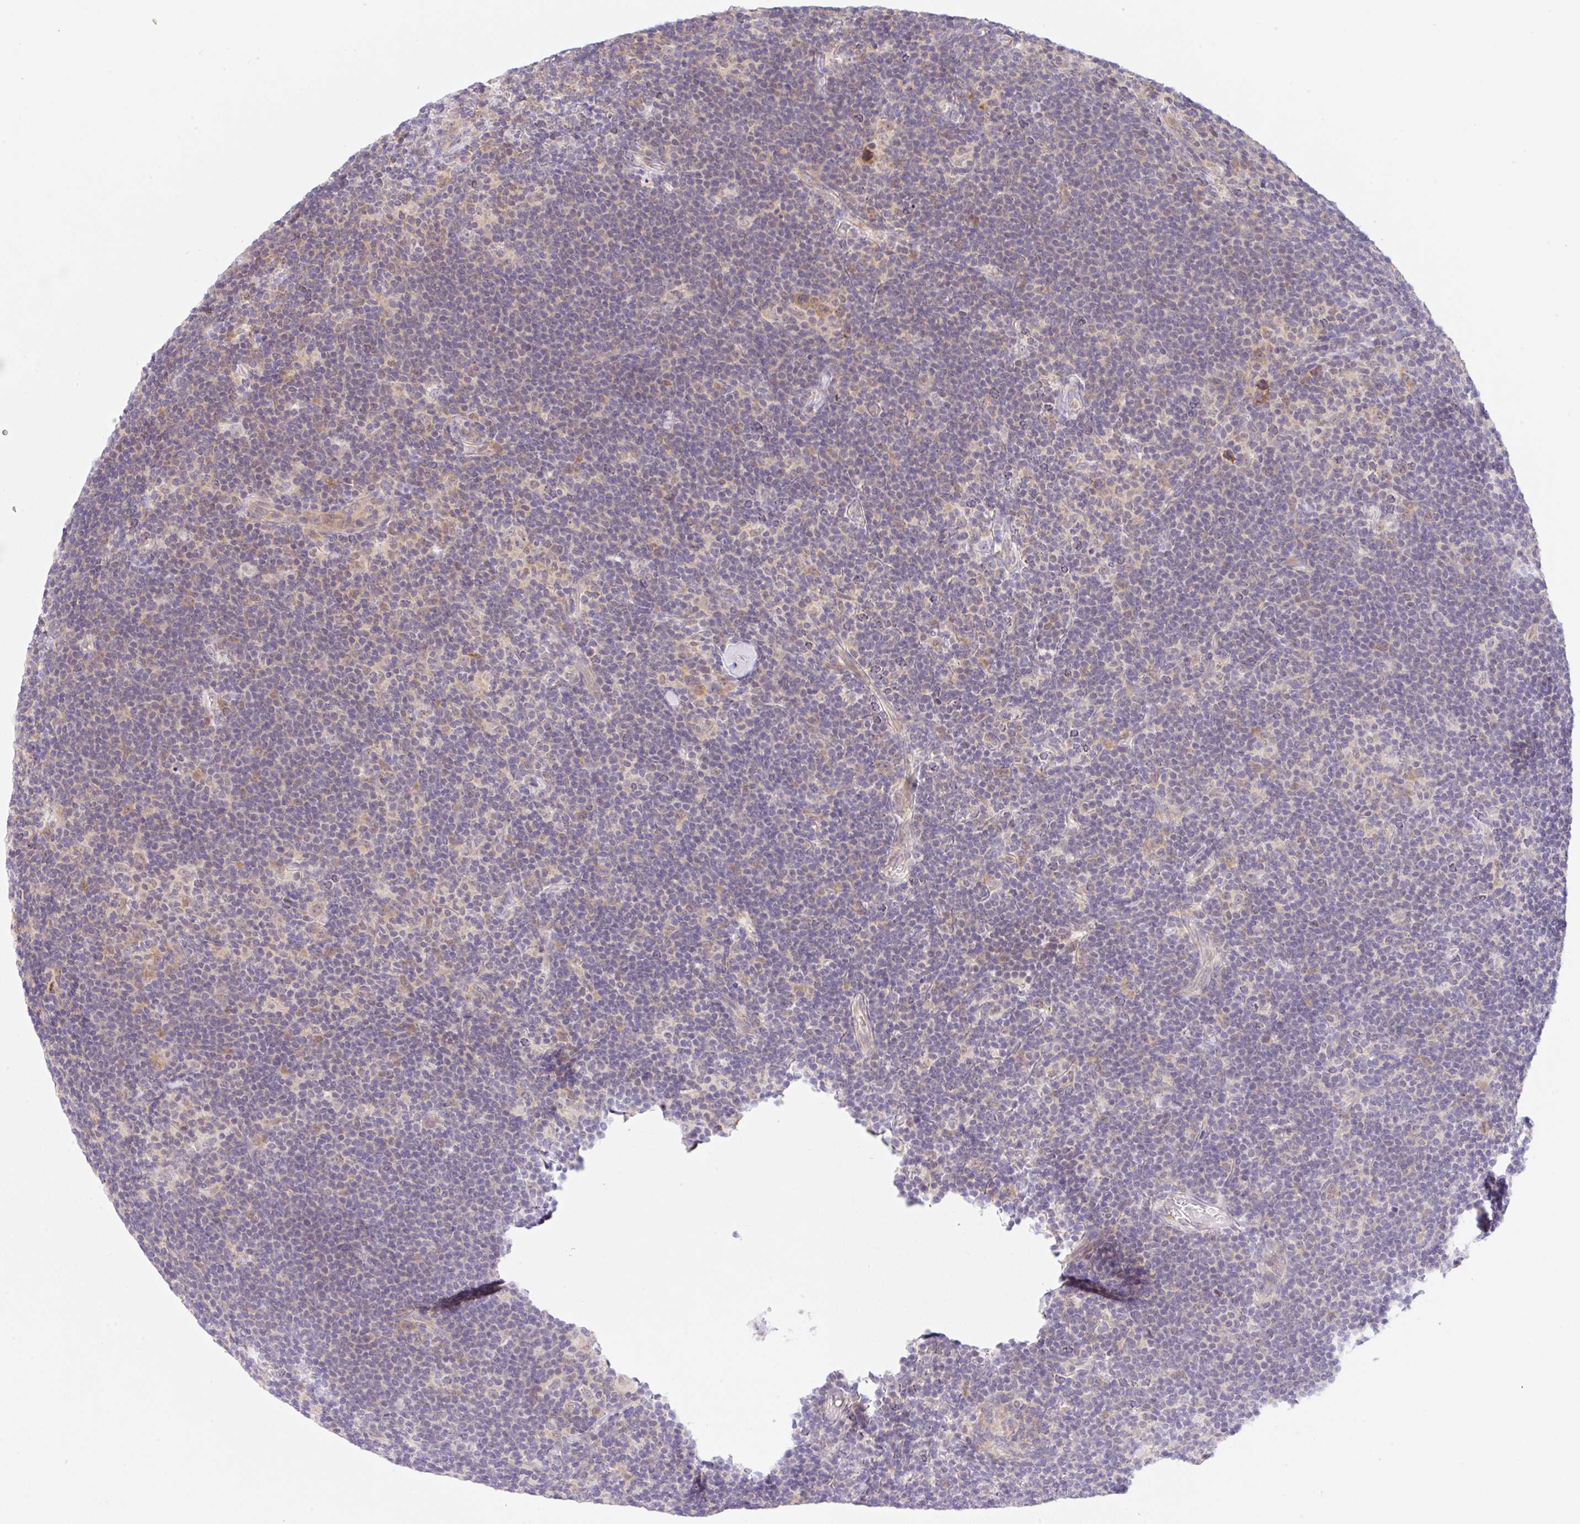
{"staining": {"intensity": "negative", "quantity": "none", "location": "none"}, "tissue": "lymphoma", "cell_type": "Tumor cells", "image_type": "cancer", "snomed": [{"axis": "morphology", "description": "Hodgkin's disease, NOS"}, {"axis": "topography", "description": "Lymph node"}], "caption": "A photomicrograph of lymphoma stained for a protein demonstrates no brown staining in tumor cells.", "gene": "TBPL2", "patient": {"sex": "female", "age": 57}}